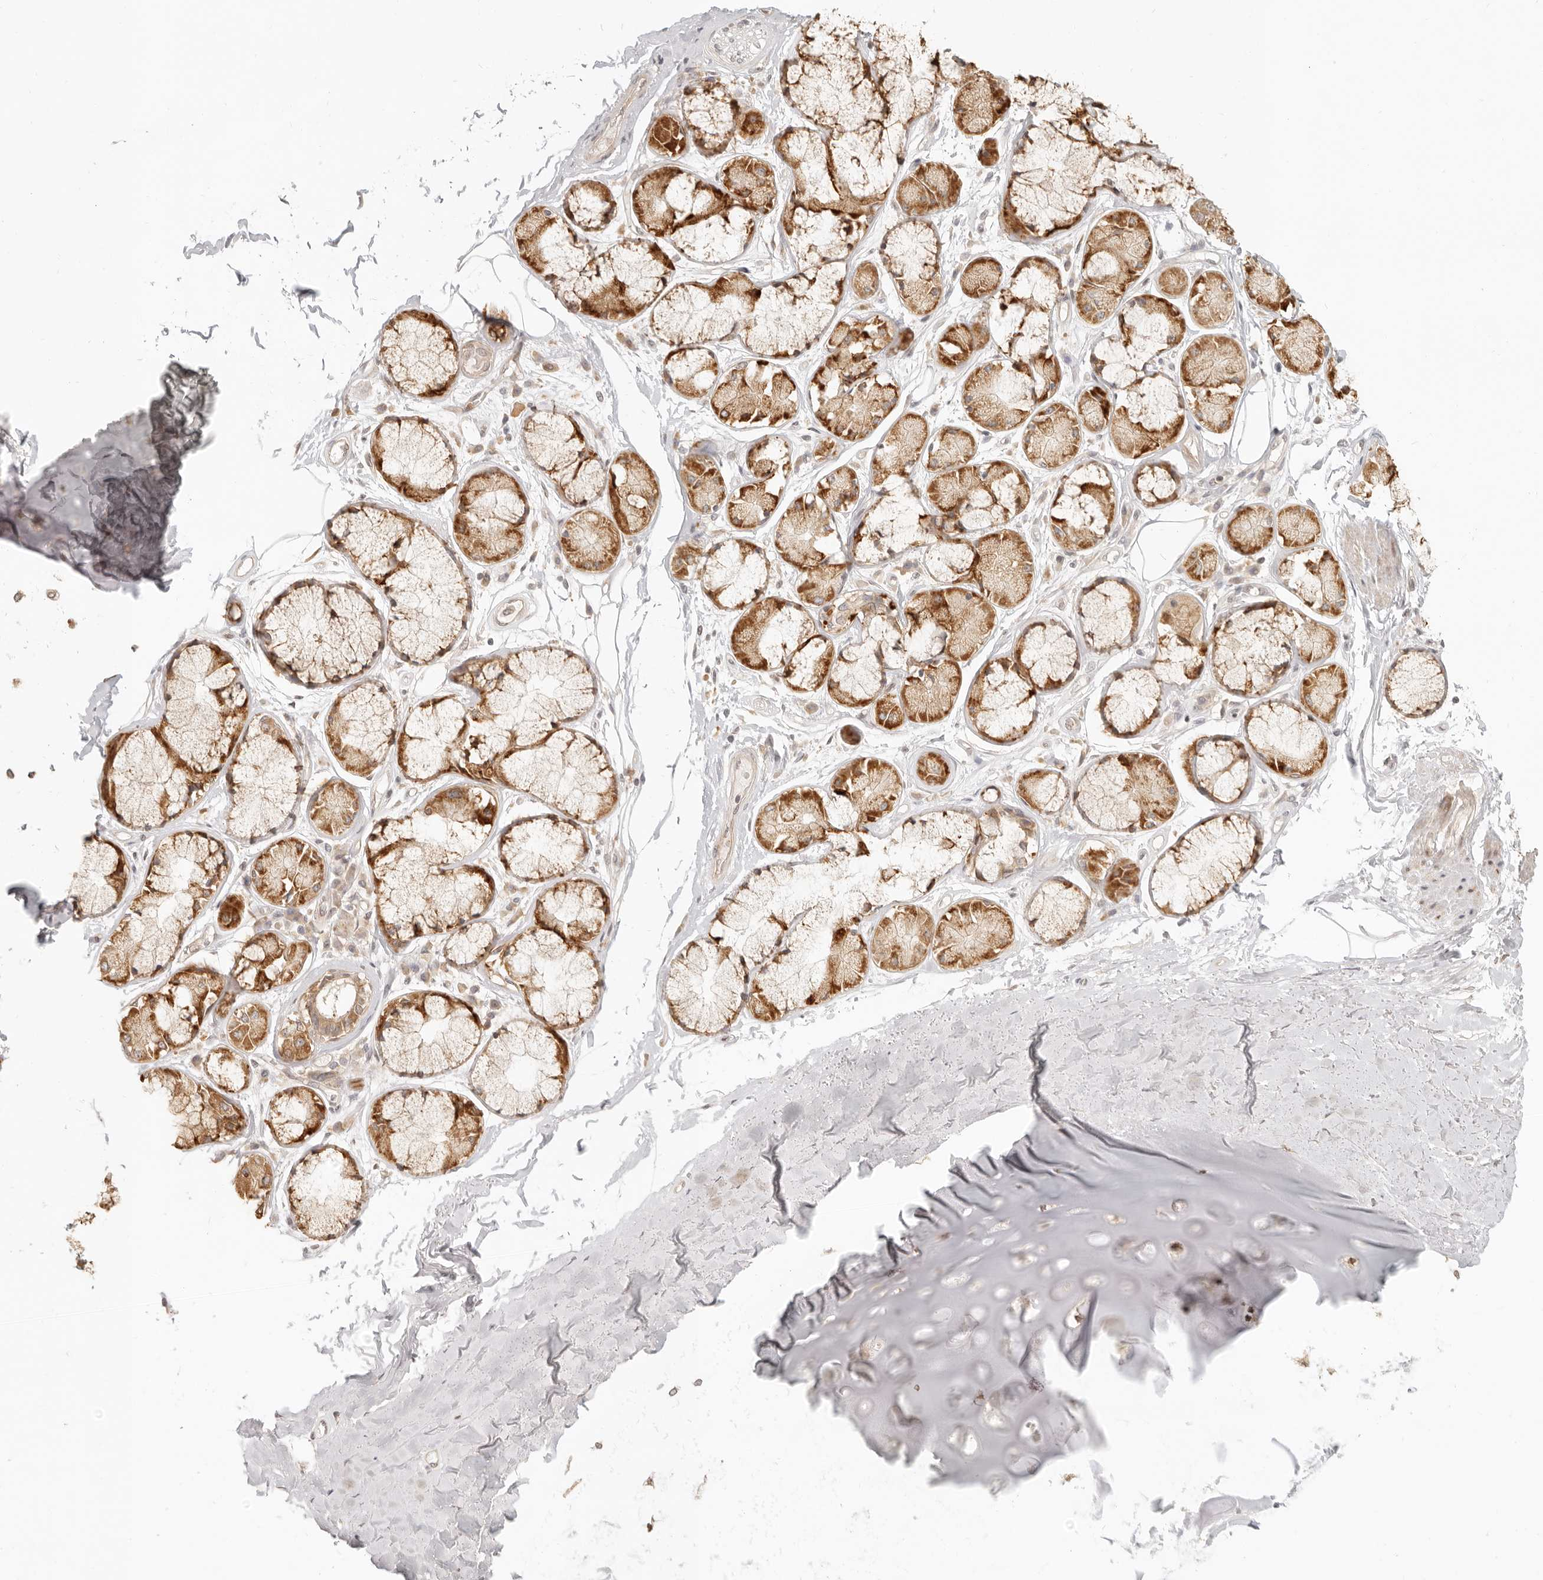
{"staining": {"intensity": "moderate", "quantity": ">75%", "location": "cytoplasmic/membranous,nuclear"}, "tissue": "adipose tissue", "cell_type": "Adipocytes", "image_type": "normal", "snomed": [{"axis": "morphology", "description": "Normal tissue, NOS"}, {"axis": "topography", "description": "Bronchus"}], "caption": "Adipose tissue stained with DAB immunohistochemistry (IHC) displays medium levels of moderate cytoplasmic/membranous,nuclear expression in about >75% of adipocytes. Nuclei are stained in blue.", "gene": "TUFT1", "patient": {"sex": "male", "age": 66}}